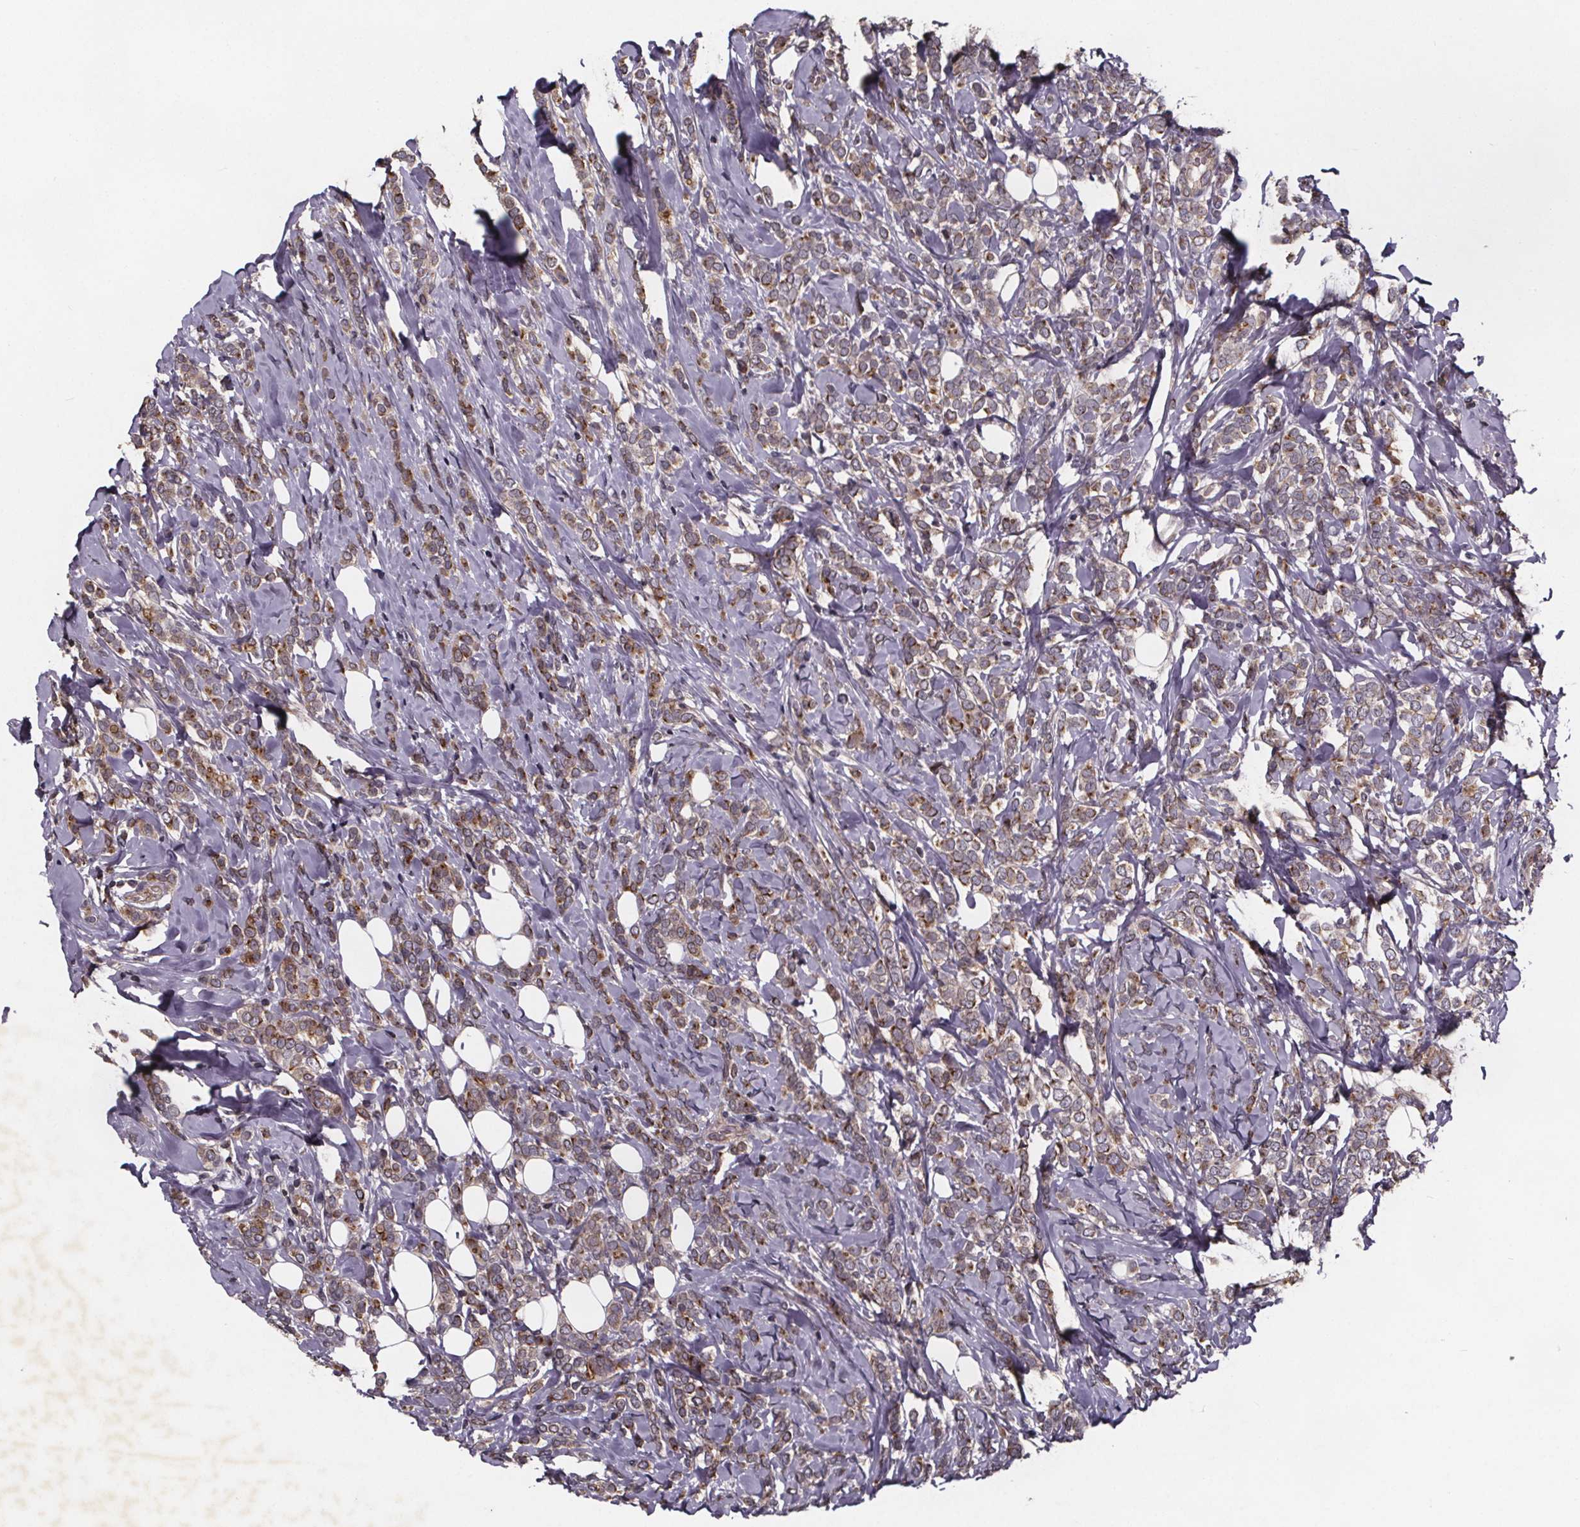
{"staining": {"intensity": "weak", "quantity": ">75%", "location": "cytoplasmic/membranous"}, "tissue": "breast cancer", "cell_type": "Tumor cells", "image_type": "cancer", "snomed": [{"axis": "morphology", "description": "Lobular carcinoma"}, {"axis": "topography", "description": "Breast"}], "caption": "The photomicrograph shows staining of lobular carcinoma (breast), revealing weak cytoplasmic/membranous protein expression (brown color) within tumor cells.", "gene": "FASTKD3", "patient": {"sex": "female", "age": 49}}